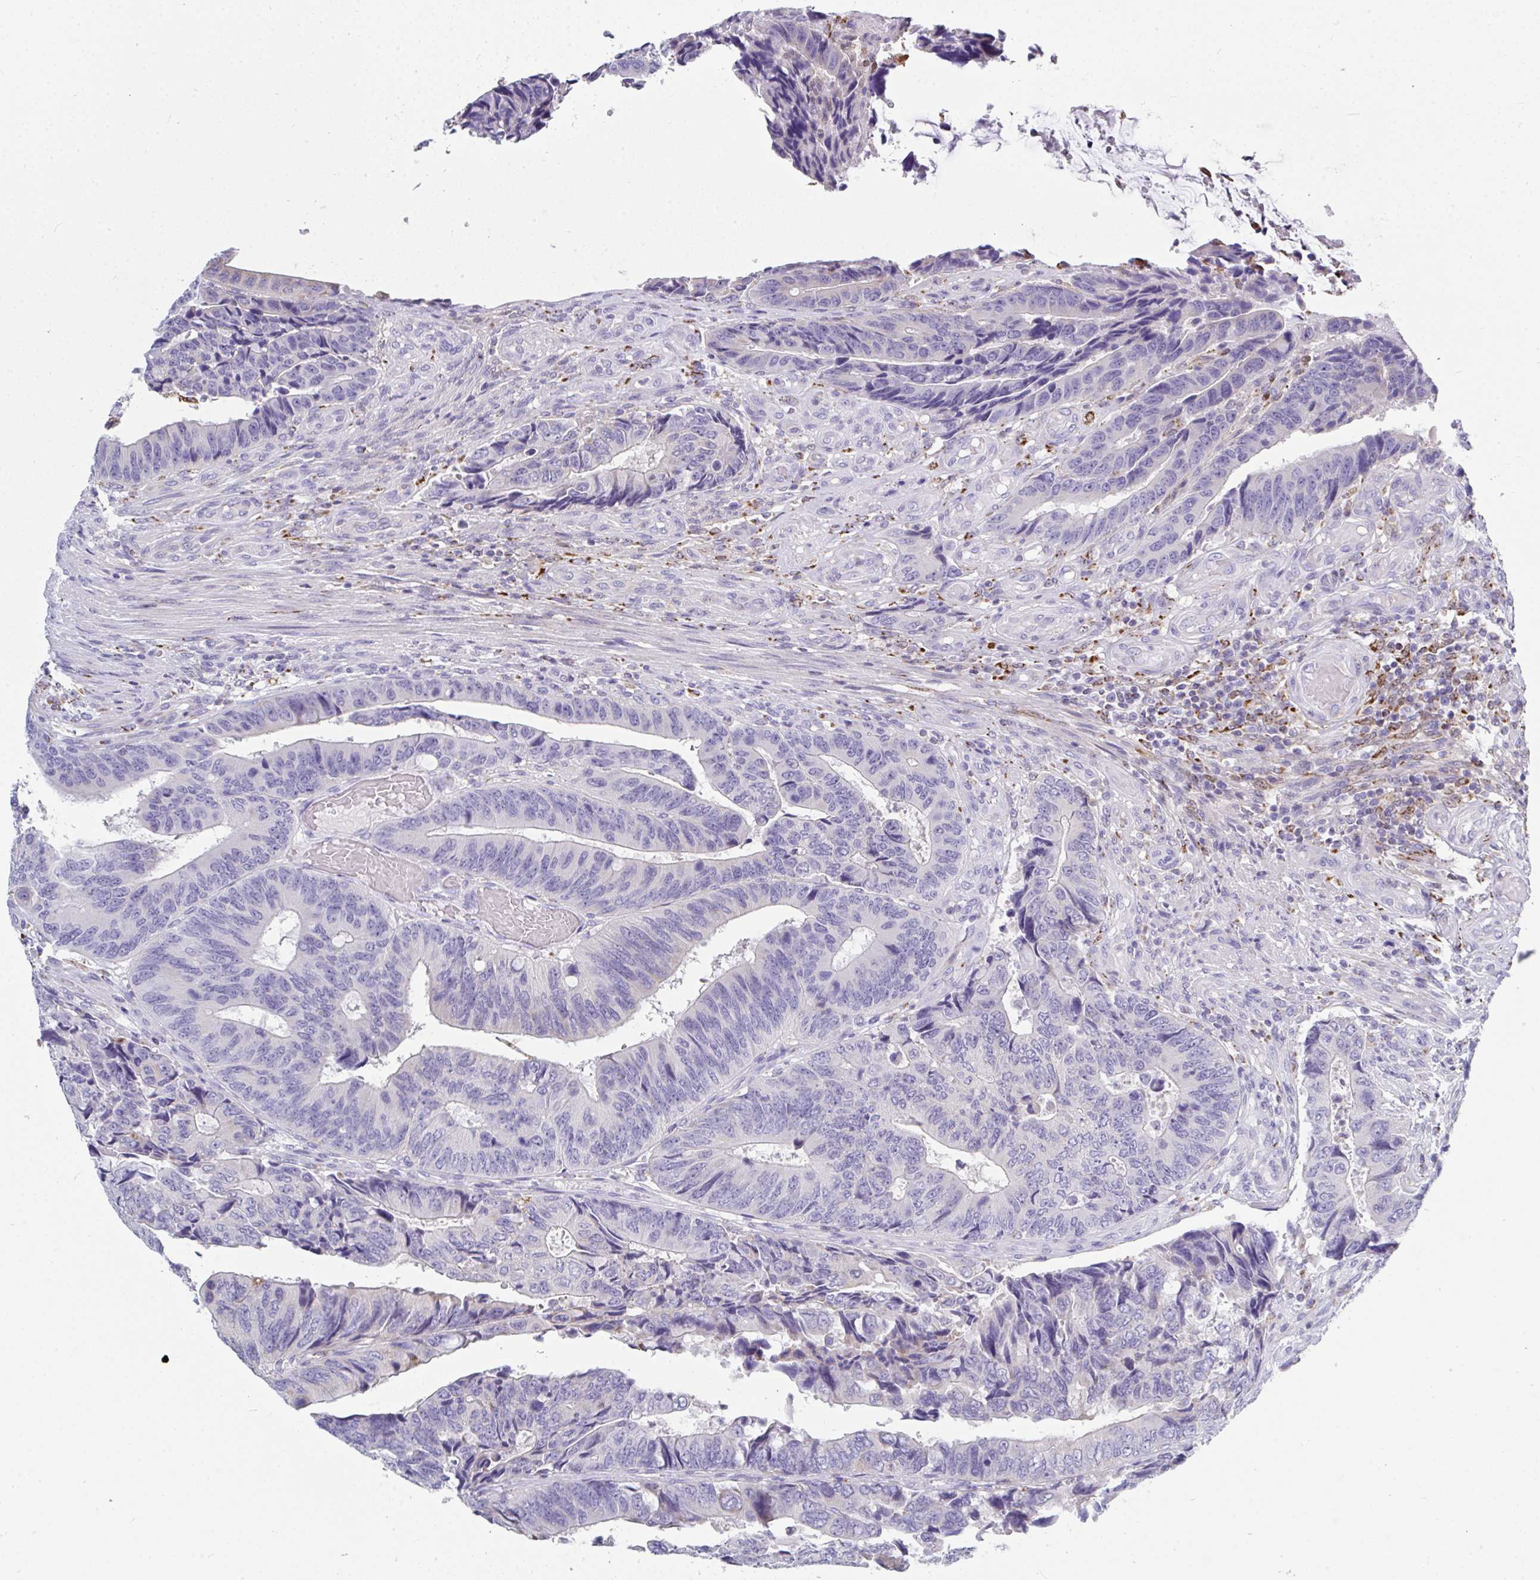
{"staining": {"intensity": "negative", "quantity": "none", "location": "none"}, "tissue": "colorectal cancer", "cell_type": "Tumor cells", "image_type": "cancer", "snomed": [{"axis": "morphology", "description": "Adenocarcinoma, NOS"}, {"axis": "topography", "description": "Colon"}], "caption": "This is an IHC photomicrograph of human colorectal adenocarcinoma. There is no expression in tumor cells.", "gene": "MGAM2", "patient": {"sex": "male", "age": 87}}